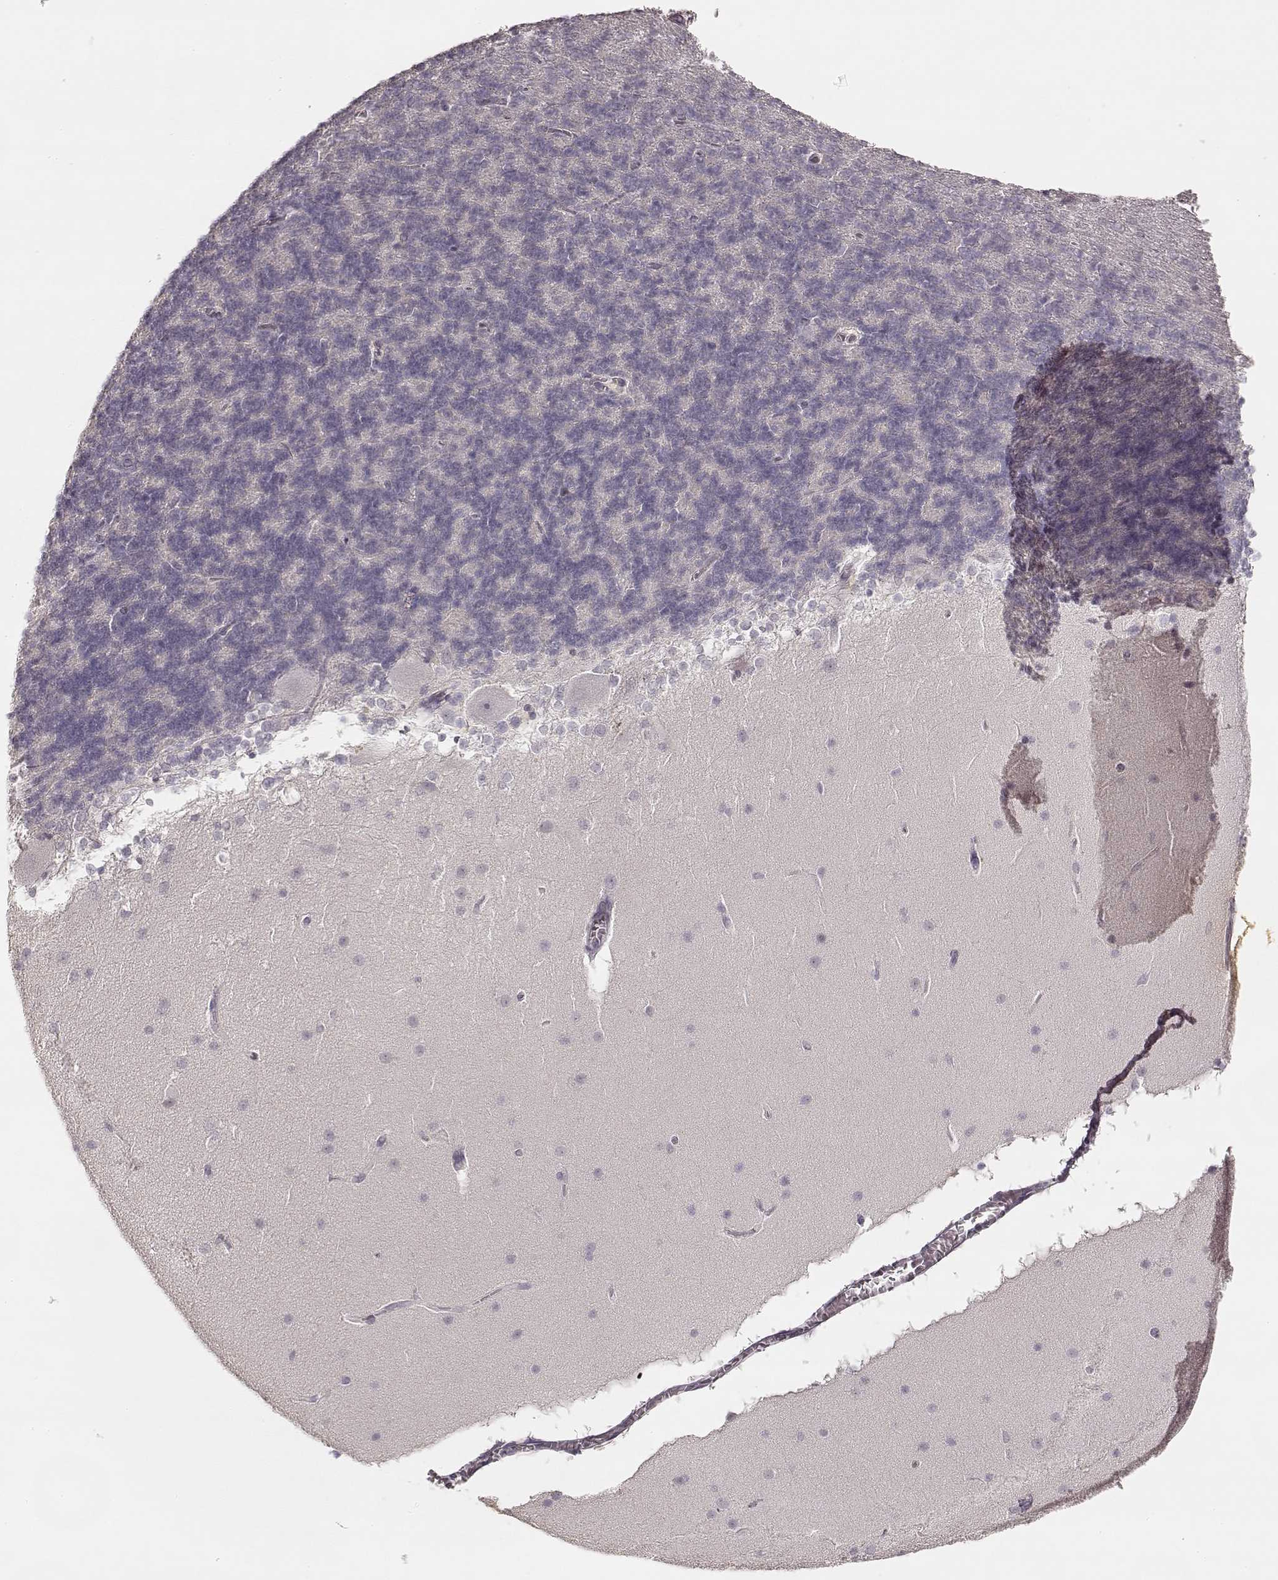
{"staining": {"intensity": "negative", "quantity": "none", "location": "none"}, "tissue": "cerebellum", "cell_type": "Cells in granular layer", "image_type": "normal", "snomed": [{"axis": "morphology", "description": "Normal tissue, NOS"}, {"axis": "topography", "description": "Cerebellum"}], "caption": "Immunohistochemical staining of benign human cerebellum reveals no significant expression in cells in granular layer. Brightfield microscopy of immunohistochemistry (IHC) stained with DAB (brown) and hematoxylin (blue), captured at high magnification.", "gene": "LAMC2", "patient": {"sex": "female", "age": 19}}